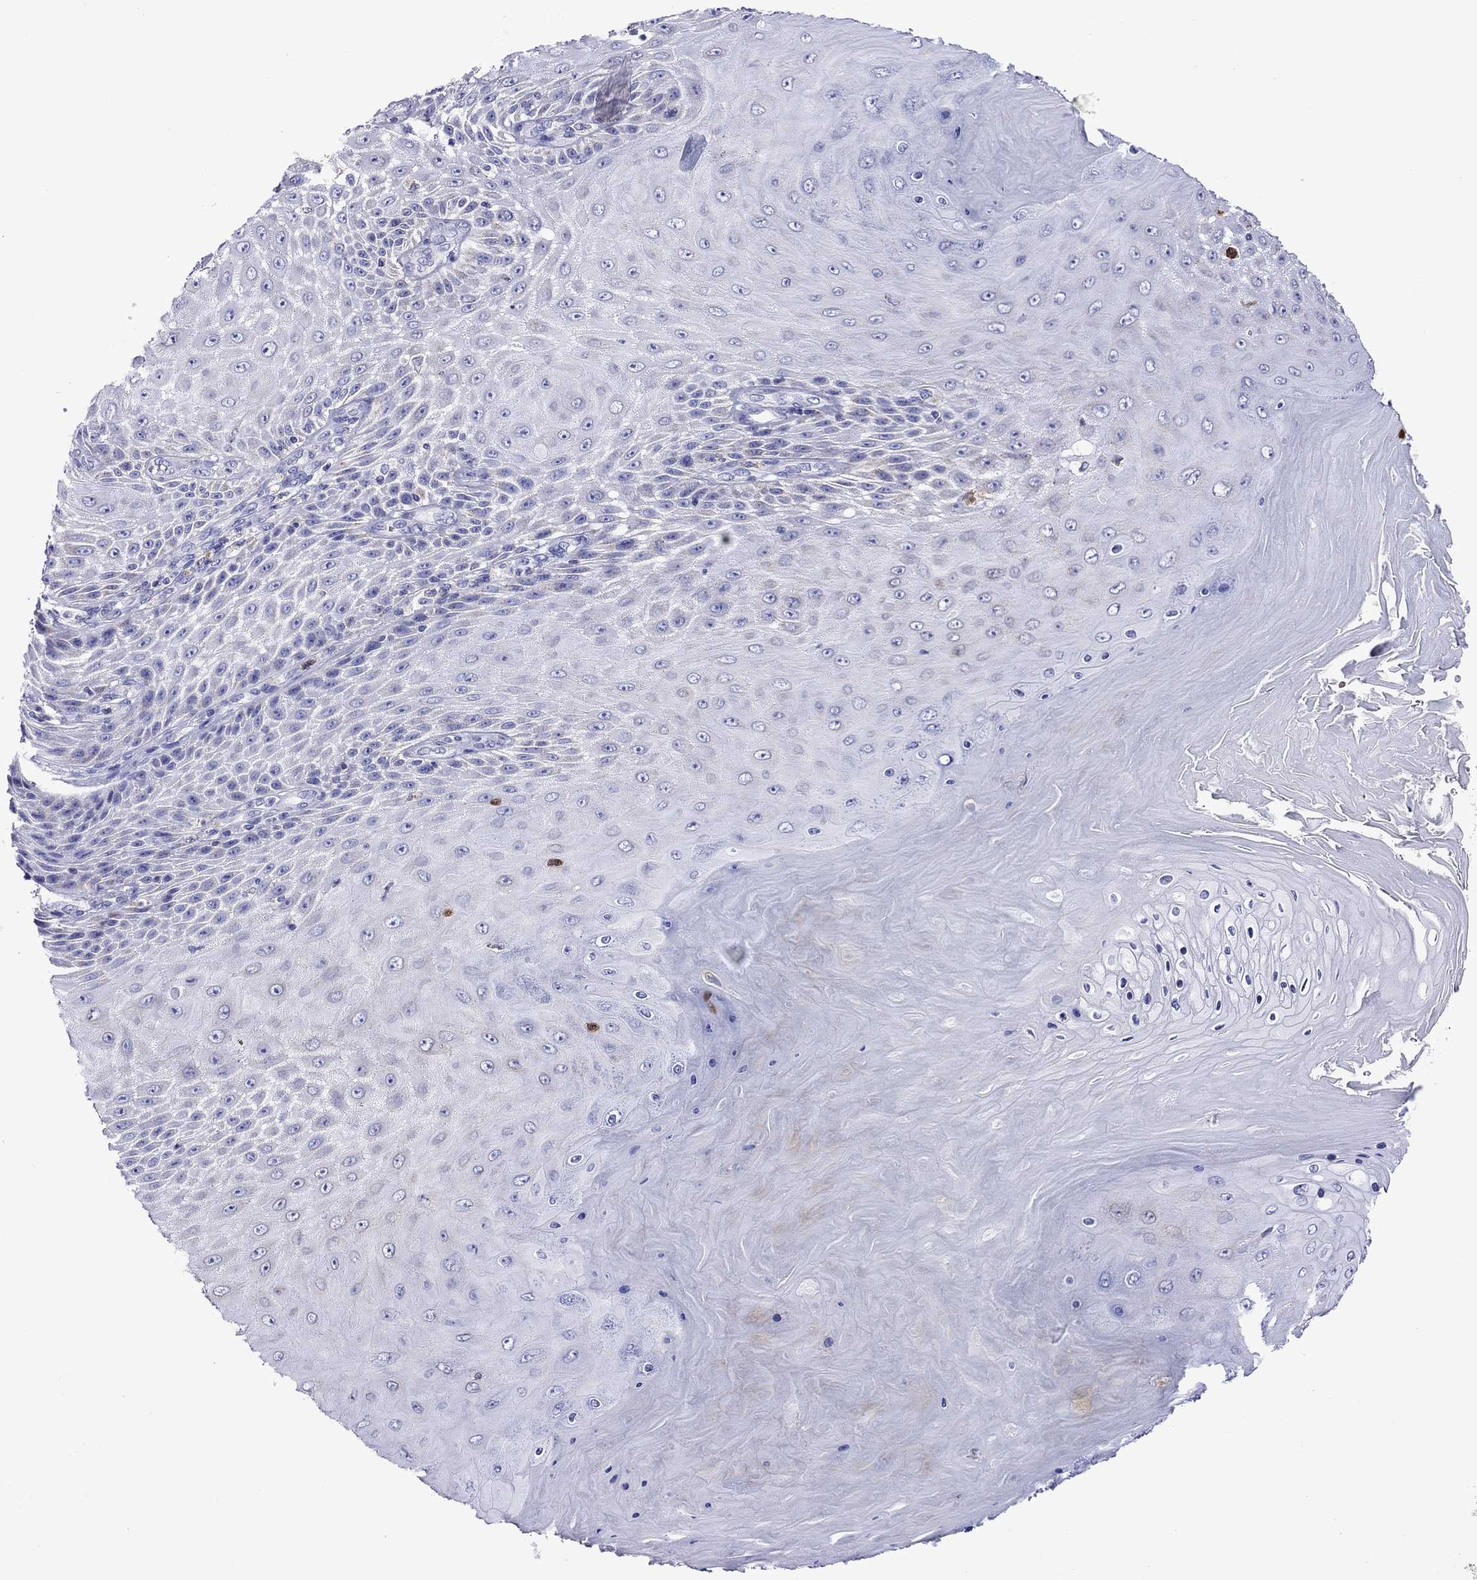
{"staining": {"intensity": "negative", "quantity": "none", "location": "none"}, "tissue": "skin cancer", "cell_type": "Tumor cells", "image_type": "cancer", "snomed": [{"axis": "morphology", "description": "Squamous cell carcinoma, NOS"}, {"axis": "topography", "description": "Skin"}], "caption": "This histopathology image is of skin squamous cell carcinoma stained with IHC to label a protein in brown with the nuclei are counter-stained blue. There is no staining in tumor cells. (DAB (3,3'-diaminobenzidine) immunohistochemistry (IHC) visualized using brightfield microscopy, high magnification).", "gene": "SCG2", "patient": {"sex": "male", "age": 62}}